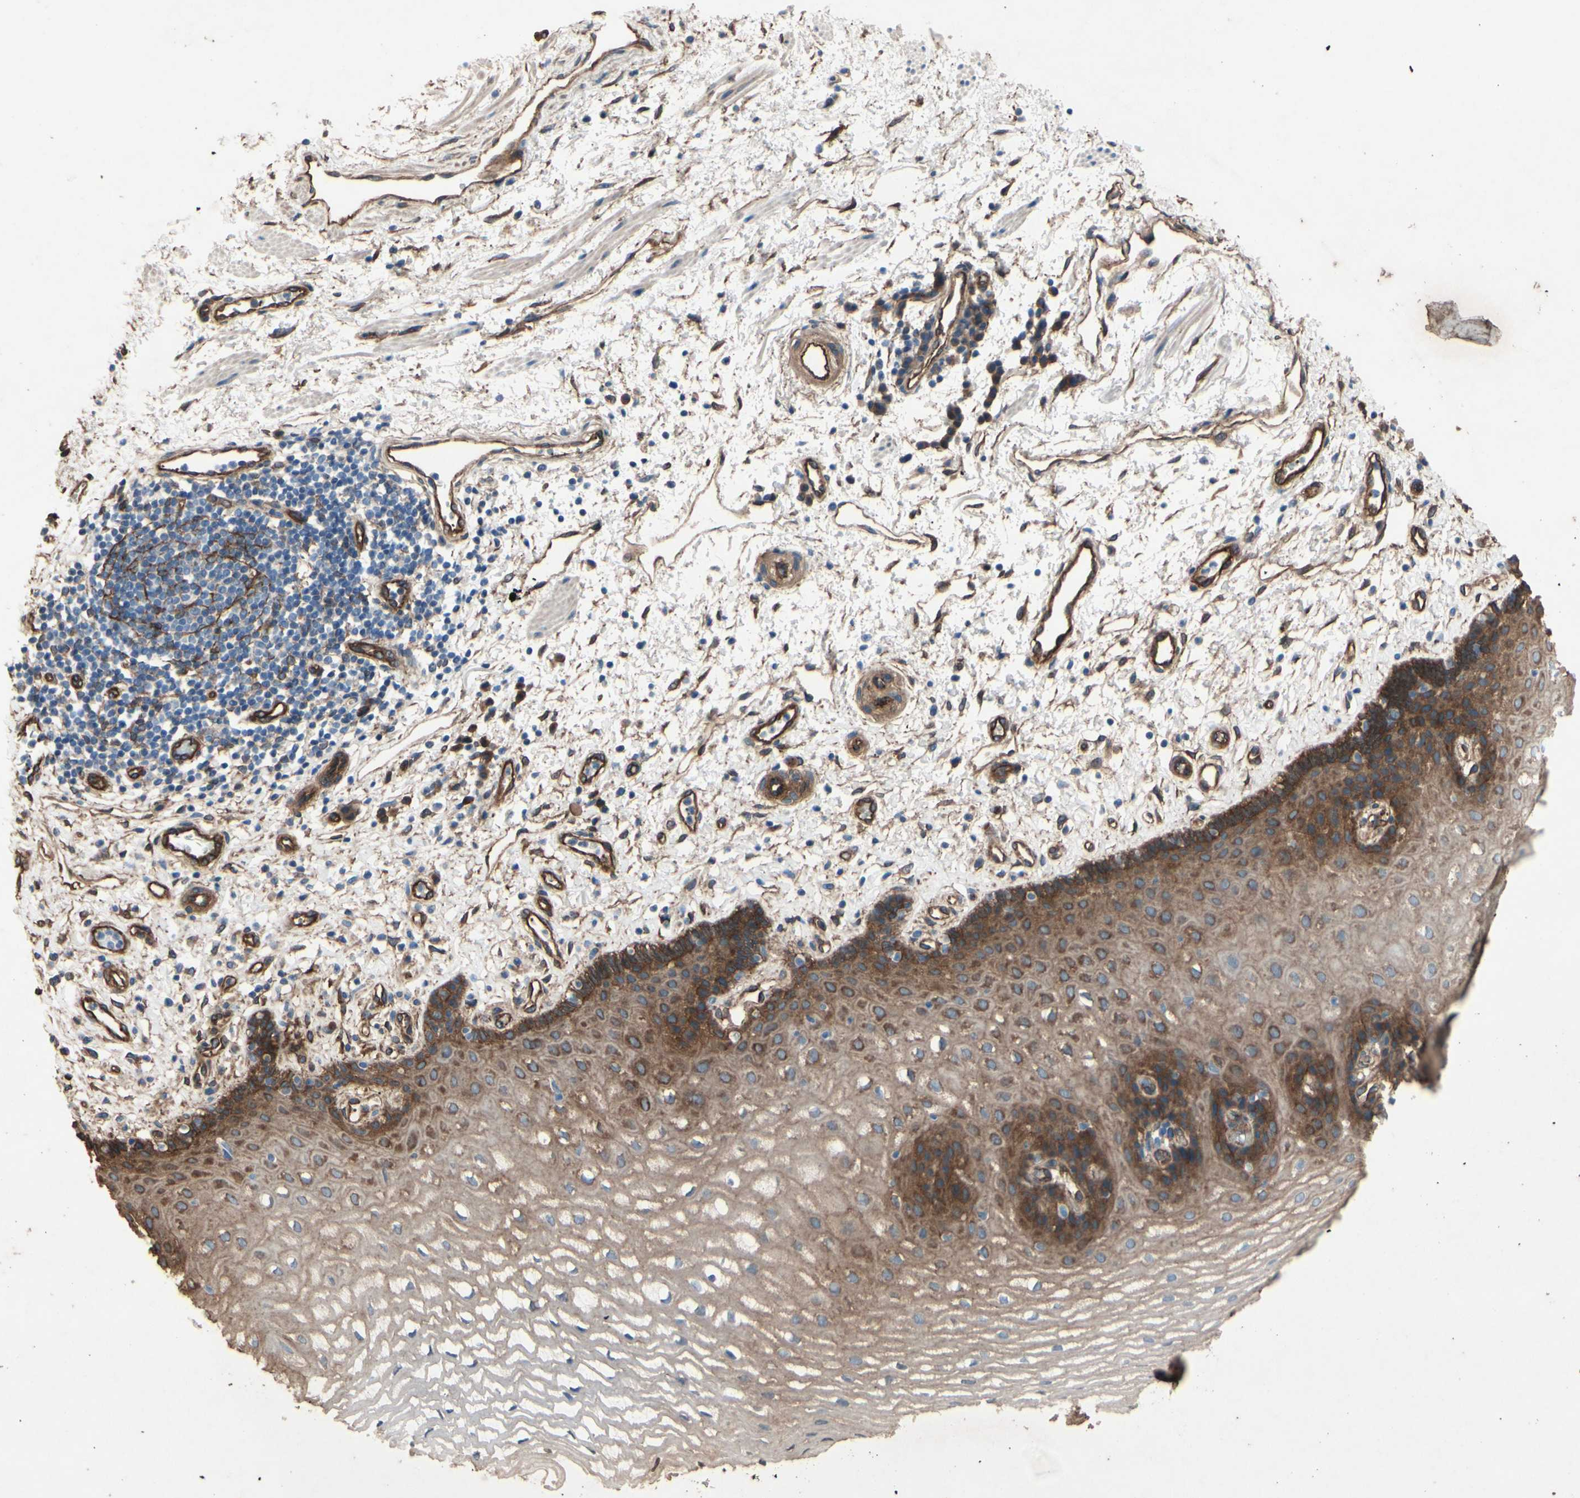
{"staining": {"intensity": "moderate", "quantity": ">75%", "location": "cytoplasmic/membranous"}, "tissue": "esophagus", "cell_type": "Squamous epithelial cells", "image_type": "normal", "snomed": [{"axis": "morphology", "description": "Normal tissue, NOS"}, {"axis": "topography", "description": "Esophagus"}], "caption": "IHC micrograph of normal esophagus: human esophagus stained using IHC demonstrates medium levels of moderate protein expression localized specifically in the cytoplasmic/membranous of squamous epithelial cells, appearing as a cytoplasmic/membranous brown color.", "gene": "CTTNBP2", "patient": {"sex": "male", "age": 54}}